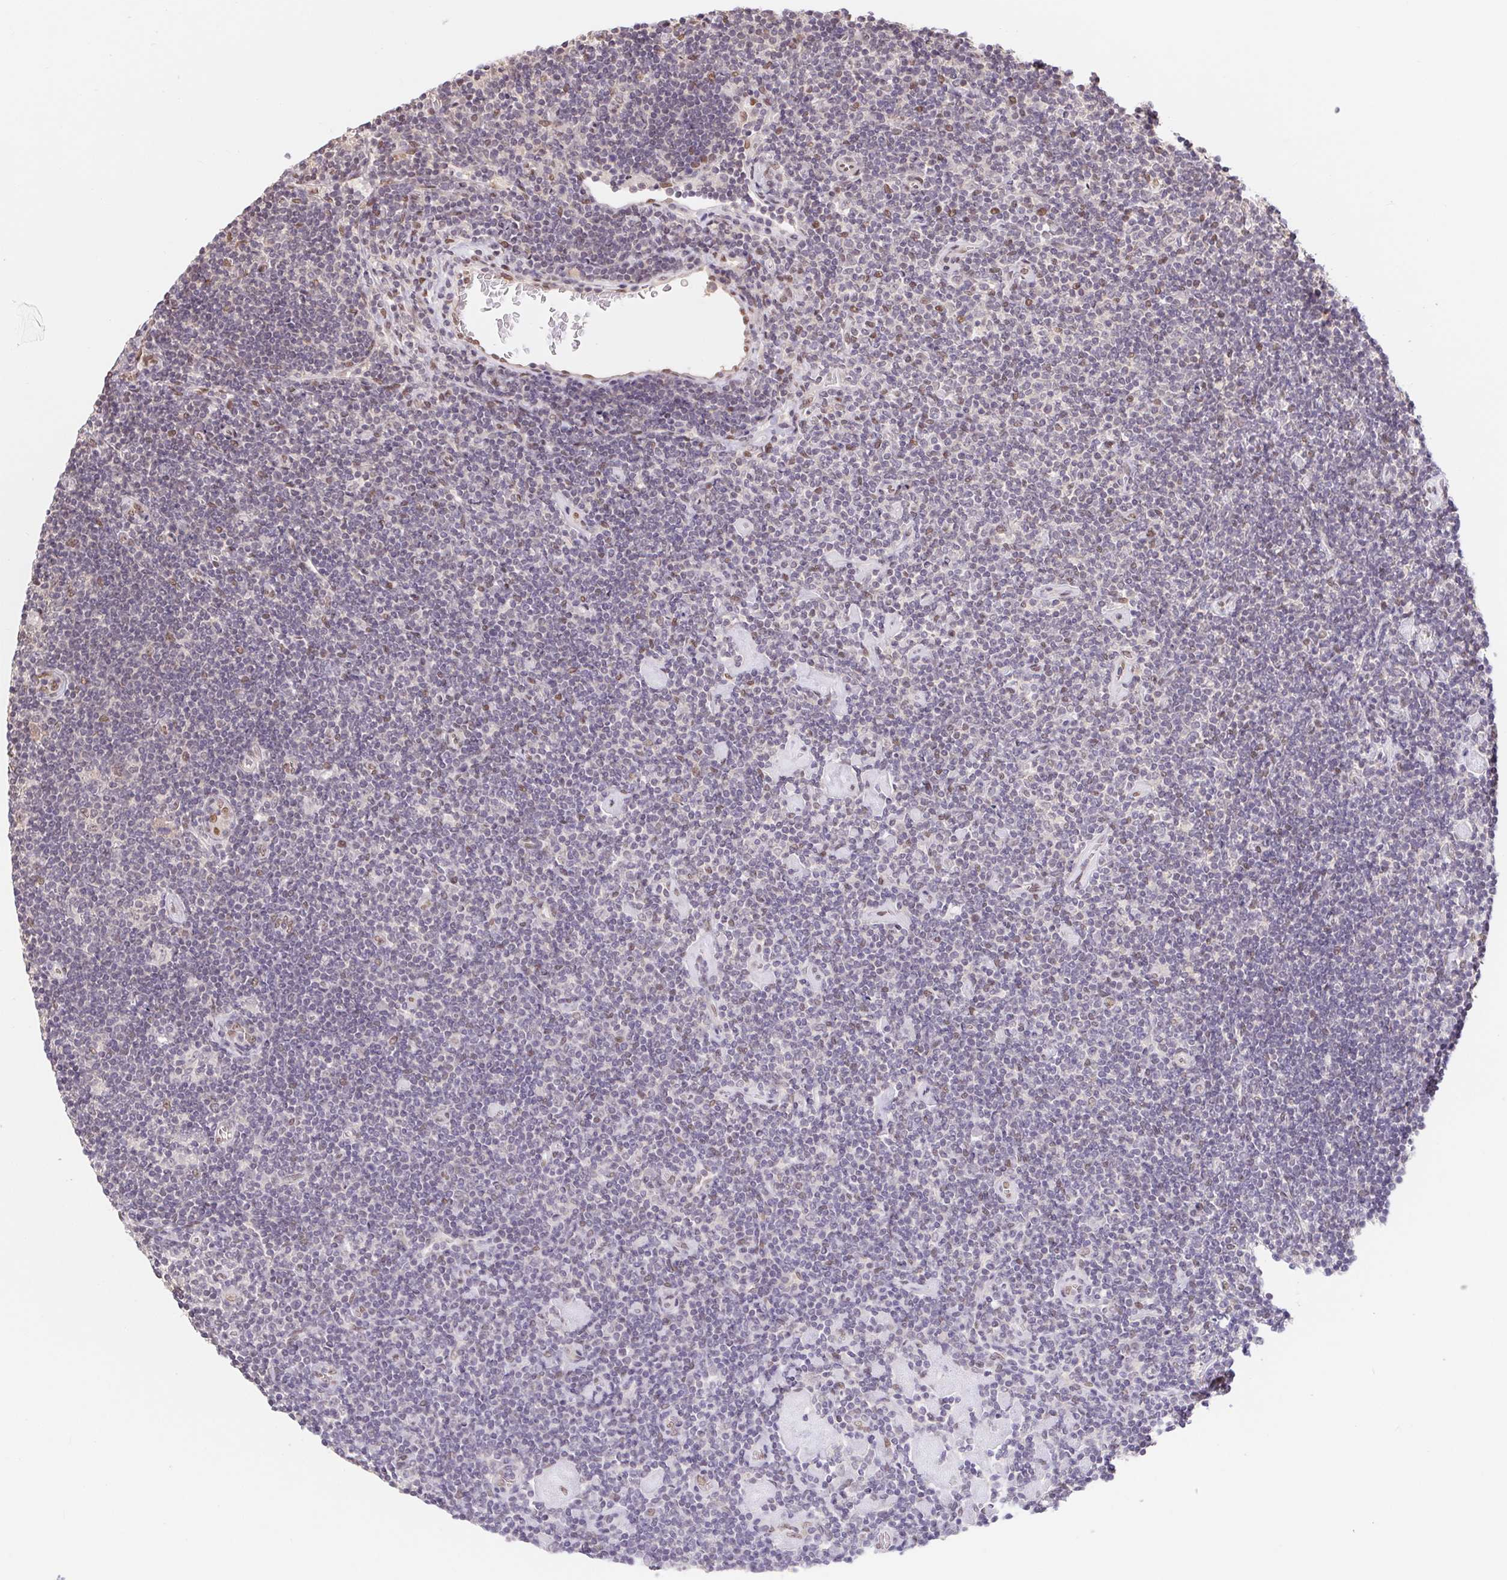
{"staining": {"intensity": "negative", "quantity": "none", "location": "none"}, "tissue": "lymphoma", "cell_type": "Tumor cells", "image_type": "cancer", "snomed": [{"axis": "morphology", "description": "Hodgkin's disease, NOS"}, {"axis": "topography", "description": "Lymph node"}], "caption": "Tumor cells are negative for brown protein staining in lymphoma. (Brightfield microscopy of DAB immunohistochemistry at high magnification).", "gene": "CAND1", "patient": {"sex": "male", "age": 40}}